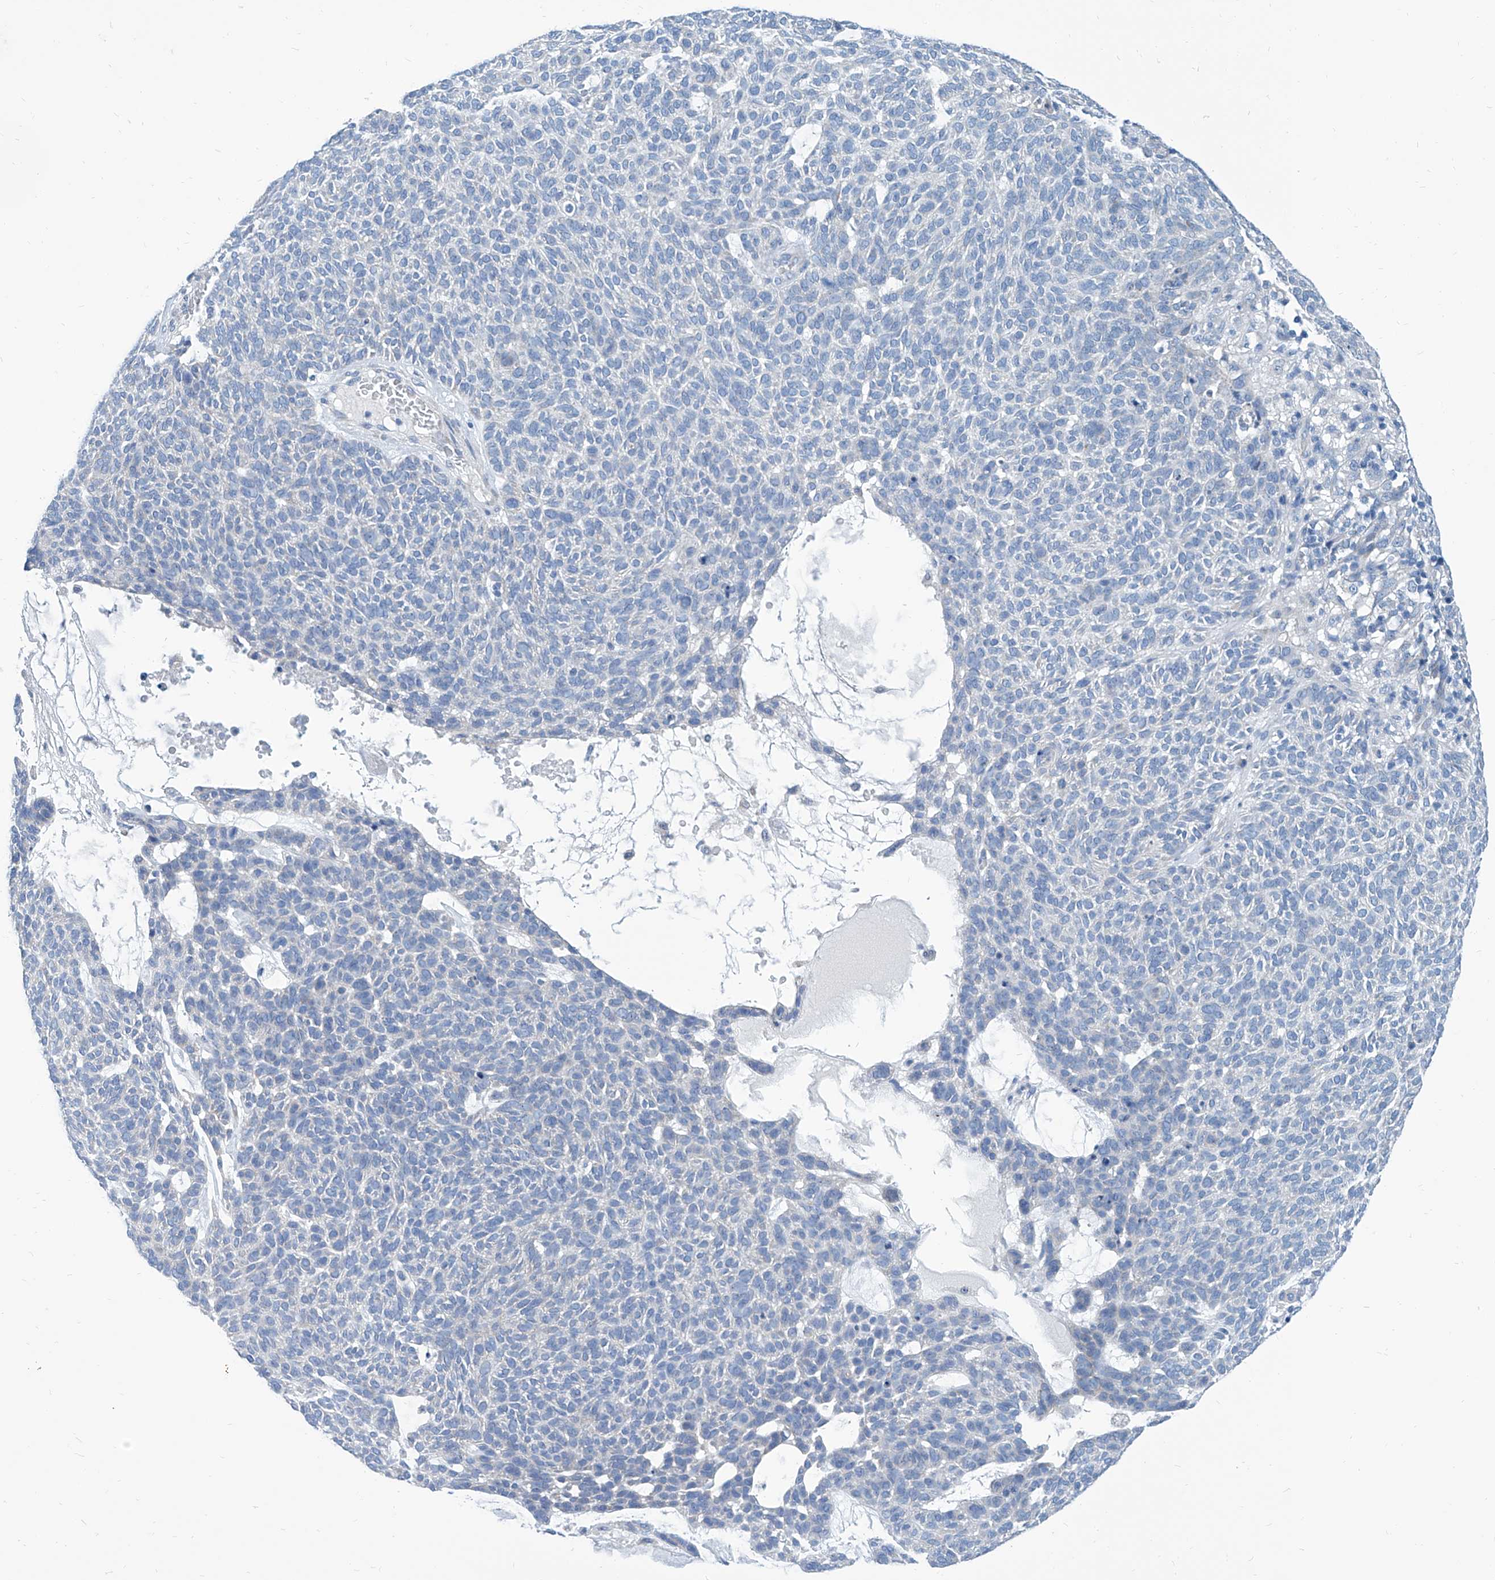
{"staining": {"intensity": "negative", "quantity": "none", "location": "none"}, "tissue": "skin cancer", "cell_type": "Tumor cells", "image_type": "cancer", "snomed": [{"axis": "morphology", "description": "Squamous cell carcinoma, NOS"}, {"axis": "topography", "description": "Skin"}], "caption": "Immunohistochemistry of human skin squamous cell carcinoma exhibits no positivity in tumor cells.", "gene": "ZNF519", "patient": {"sex": "female", "age": 90}}